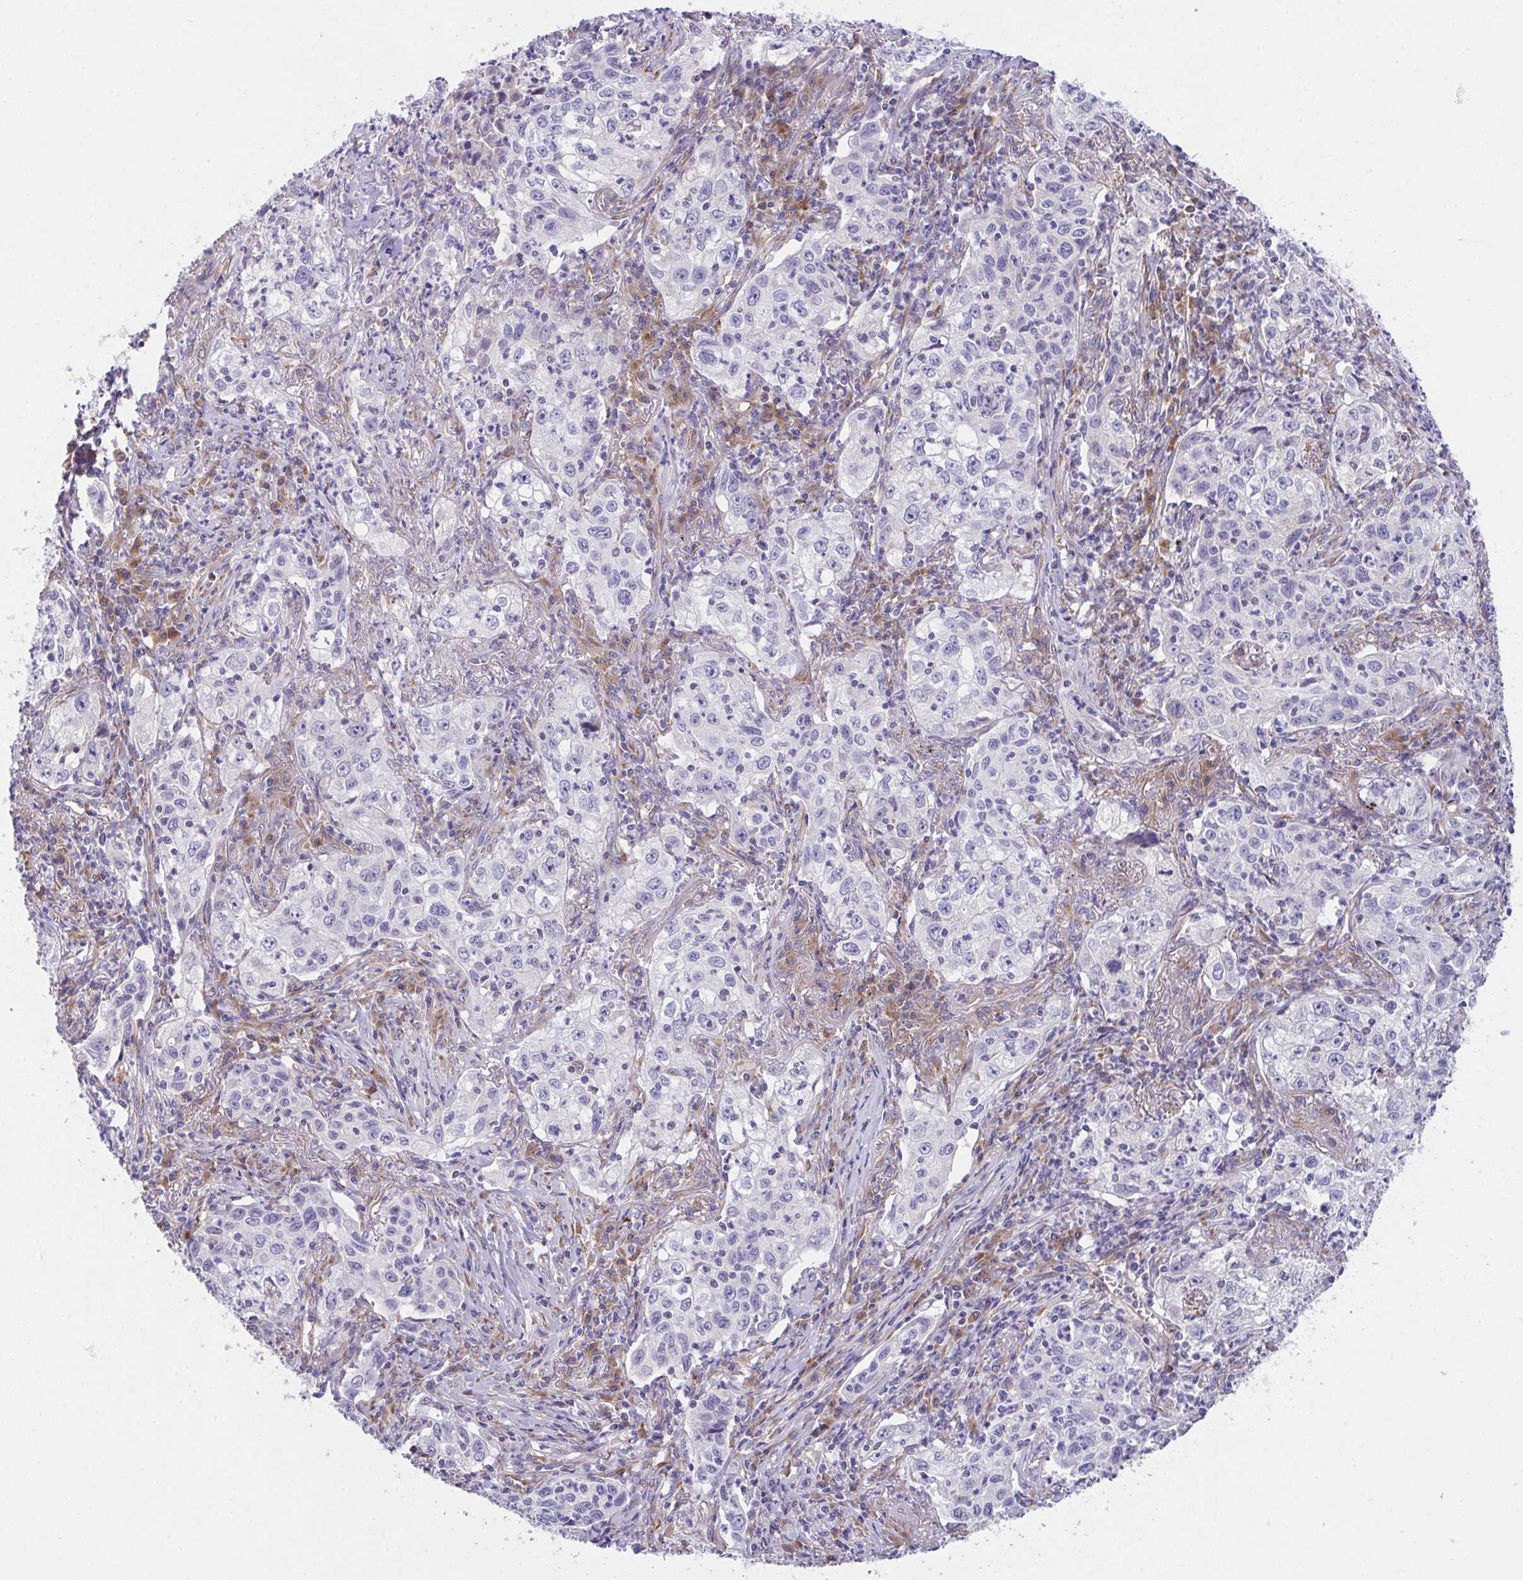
{"staining": {"intensity": "negative", "quantity": "none", "location": "none"}, "tissue": "lung cancer", "cell_type": "Tumor cells", "image_type": "cancer", "snomed": [{"axis": "morphology", "description": "Squamous cell carcinoma, NOS"}, {"axis": "topography", "description": "Lung"}], "caption": "Immunohistochemistry photomicrograph of human lung squamous cell carcinoma stained for a protein (brown), which displays no expression in tumor cells.", "gene": "MIA3", "patient": {"sex": "male", "age": 71}}